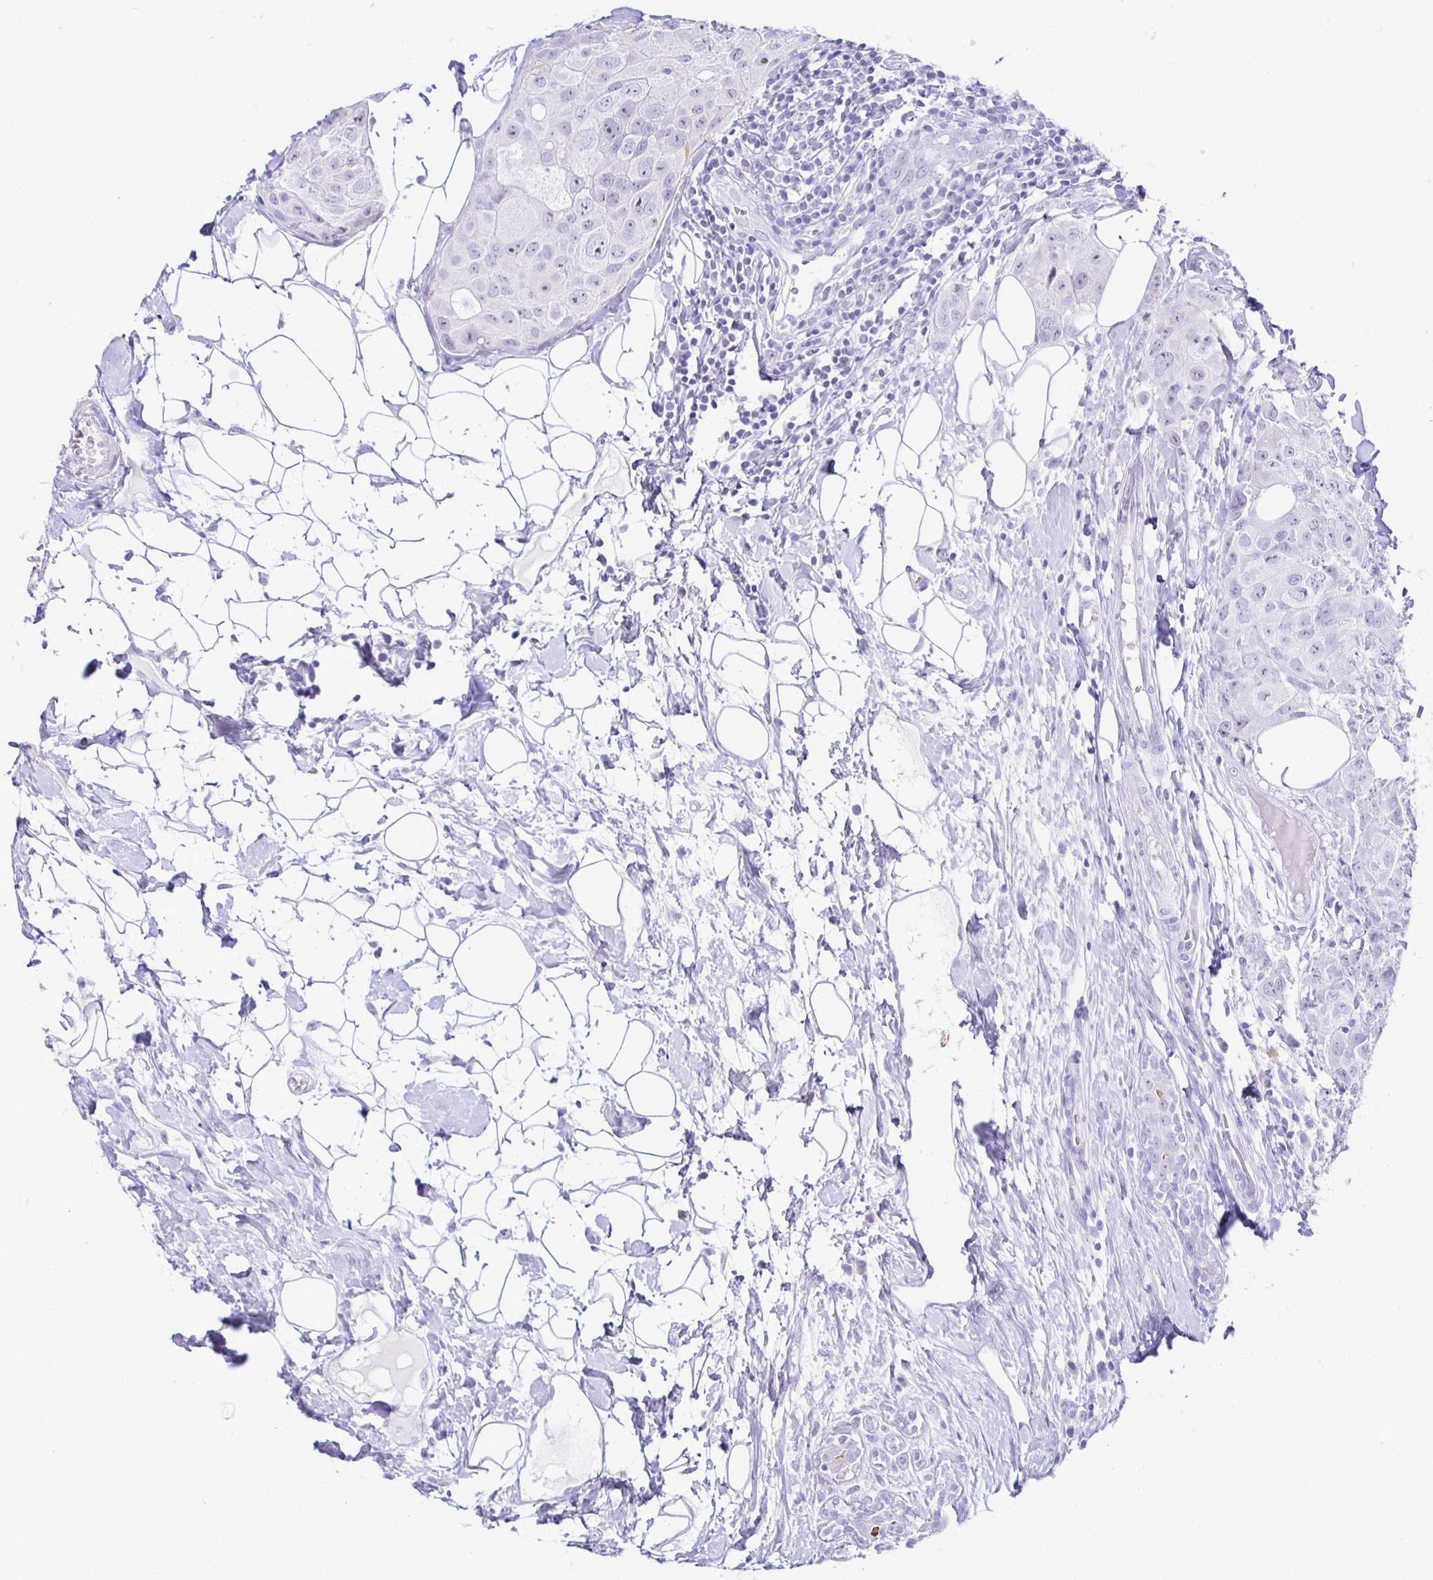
{"staining": {"intensity": "weak", "quantity": "<25%", "location": "nuclear"}, "tissue": "breast cancer", "cell_type": "Tumor cells", "image_type": "cancer", "snomed": [{"axis": "morphology", "description": "Duct carcinoma"}, {"axis": "topography", "description": "Breast"}], "caption": "A high-resolution micrograph shows immunohistochemistry (IHC) staining of breast intraductal carcinoma, which shows no significant staining in tumor cells. (Immunohistochemistry (ihc), brightfield microscopy, high magnification).", "gene": "CST6", "patient": {"sex": "female", "age": 43}}